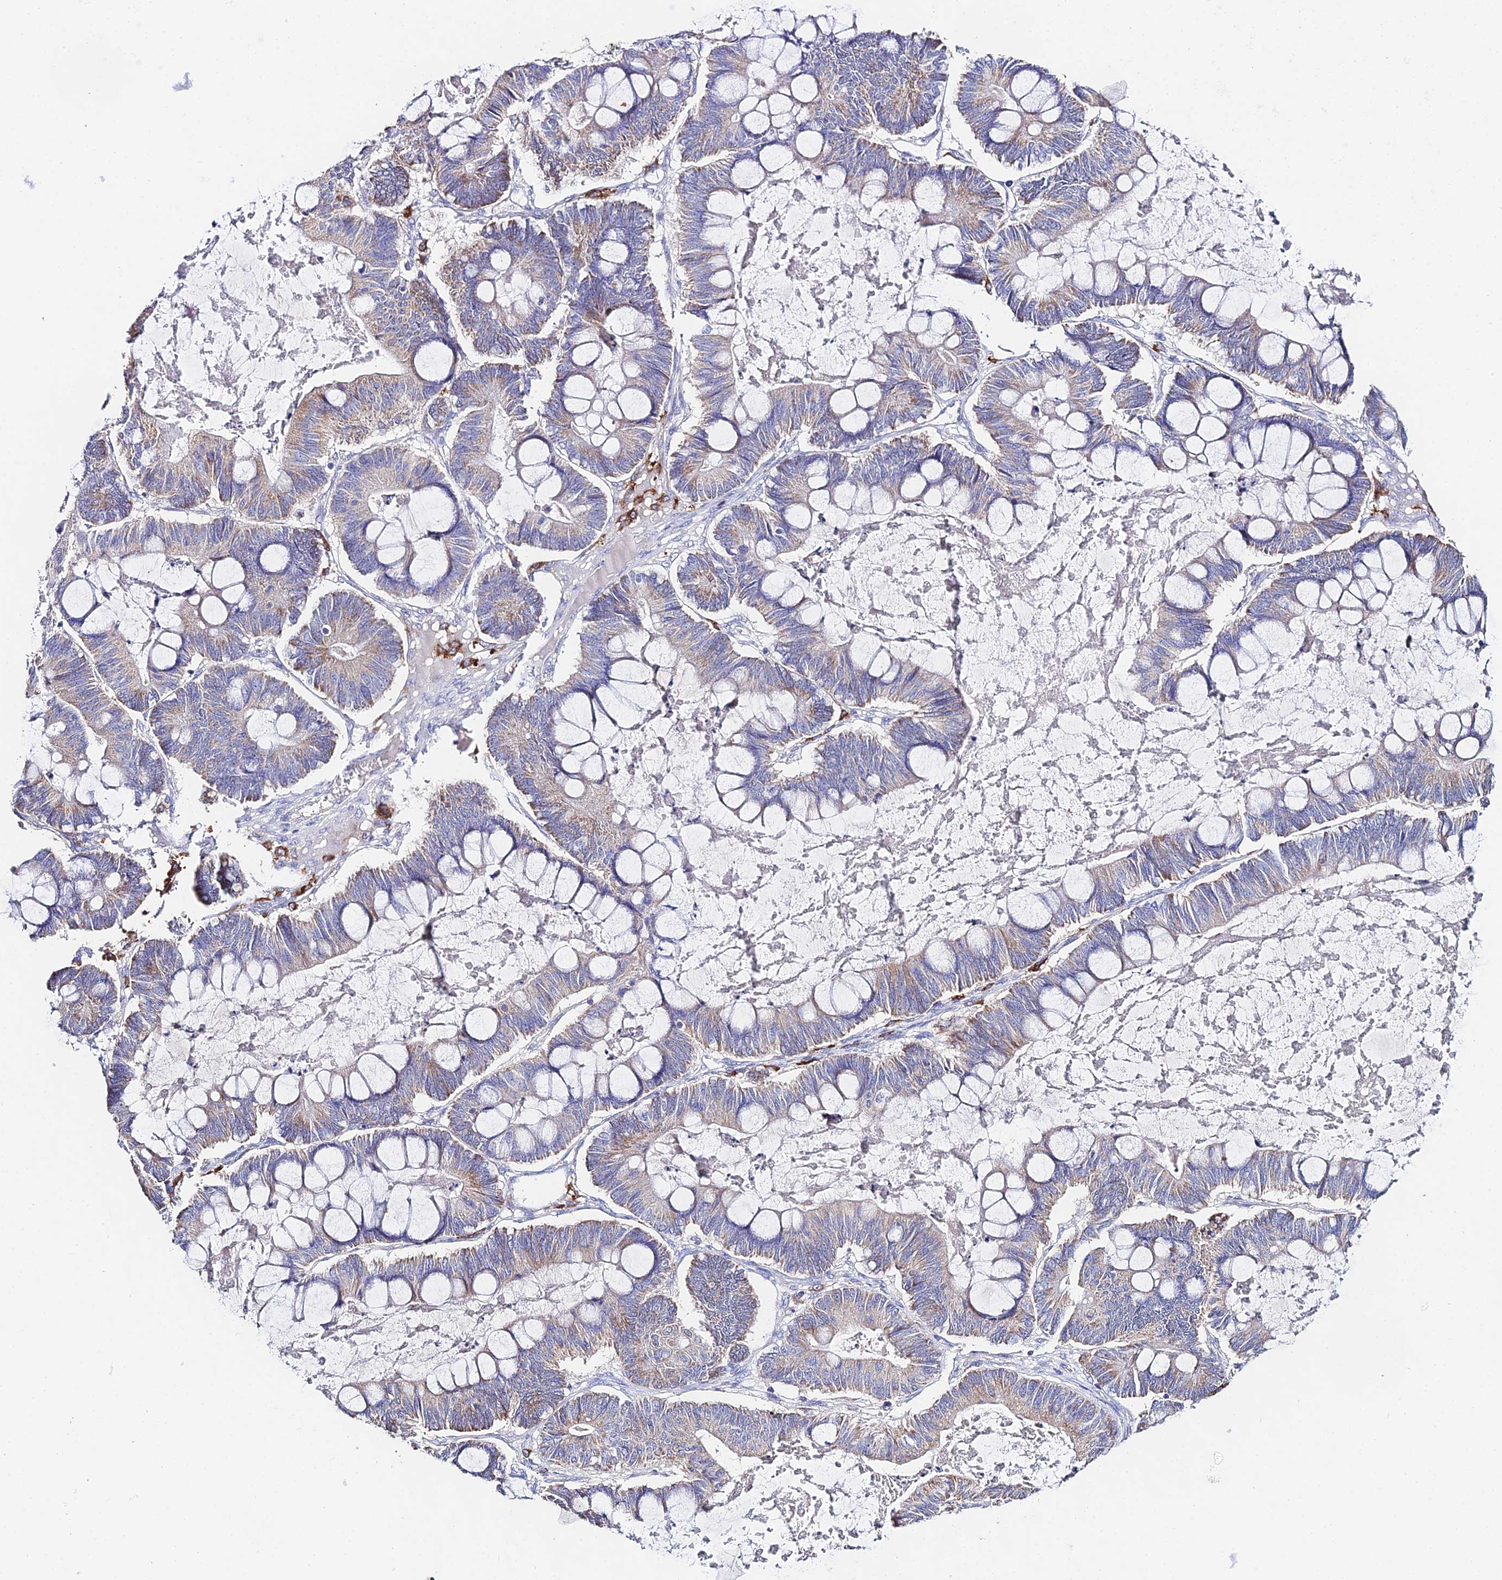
{"staining": {"intensity": "moderate", "quantity": "<25%", "location": "cytoplasmic/membranous"}, "tissue": "ovarian cancer", "cell_type": "Tumor cells", "image_type": "cancer", "snomed": [{"axis": "morphology", "description": "Cystadenocarcinoma, mucinous, NOS"}, {"axis": "topography", "description": "Ovary"}], "caption": "This is an image of immunohistochemistry staining of mucinous cystadenocarcinoma (ovarian), which shows moderate expression in the cytoplasmic/membranous of tumor cells.", "gene": "PPP2R2C", "patient": {"sex": "female", "age": 61}}